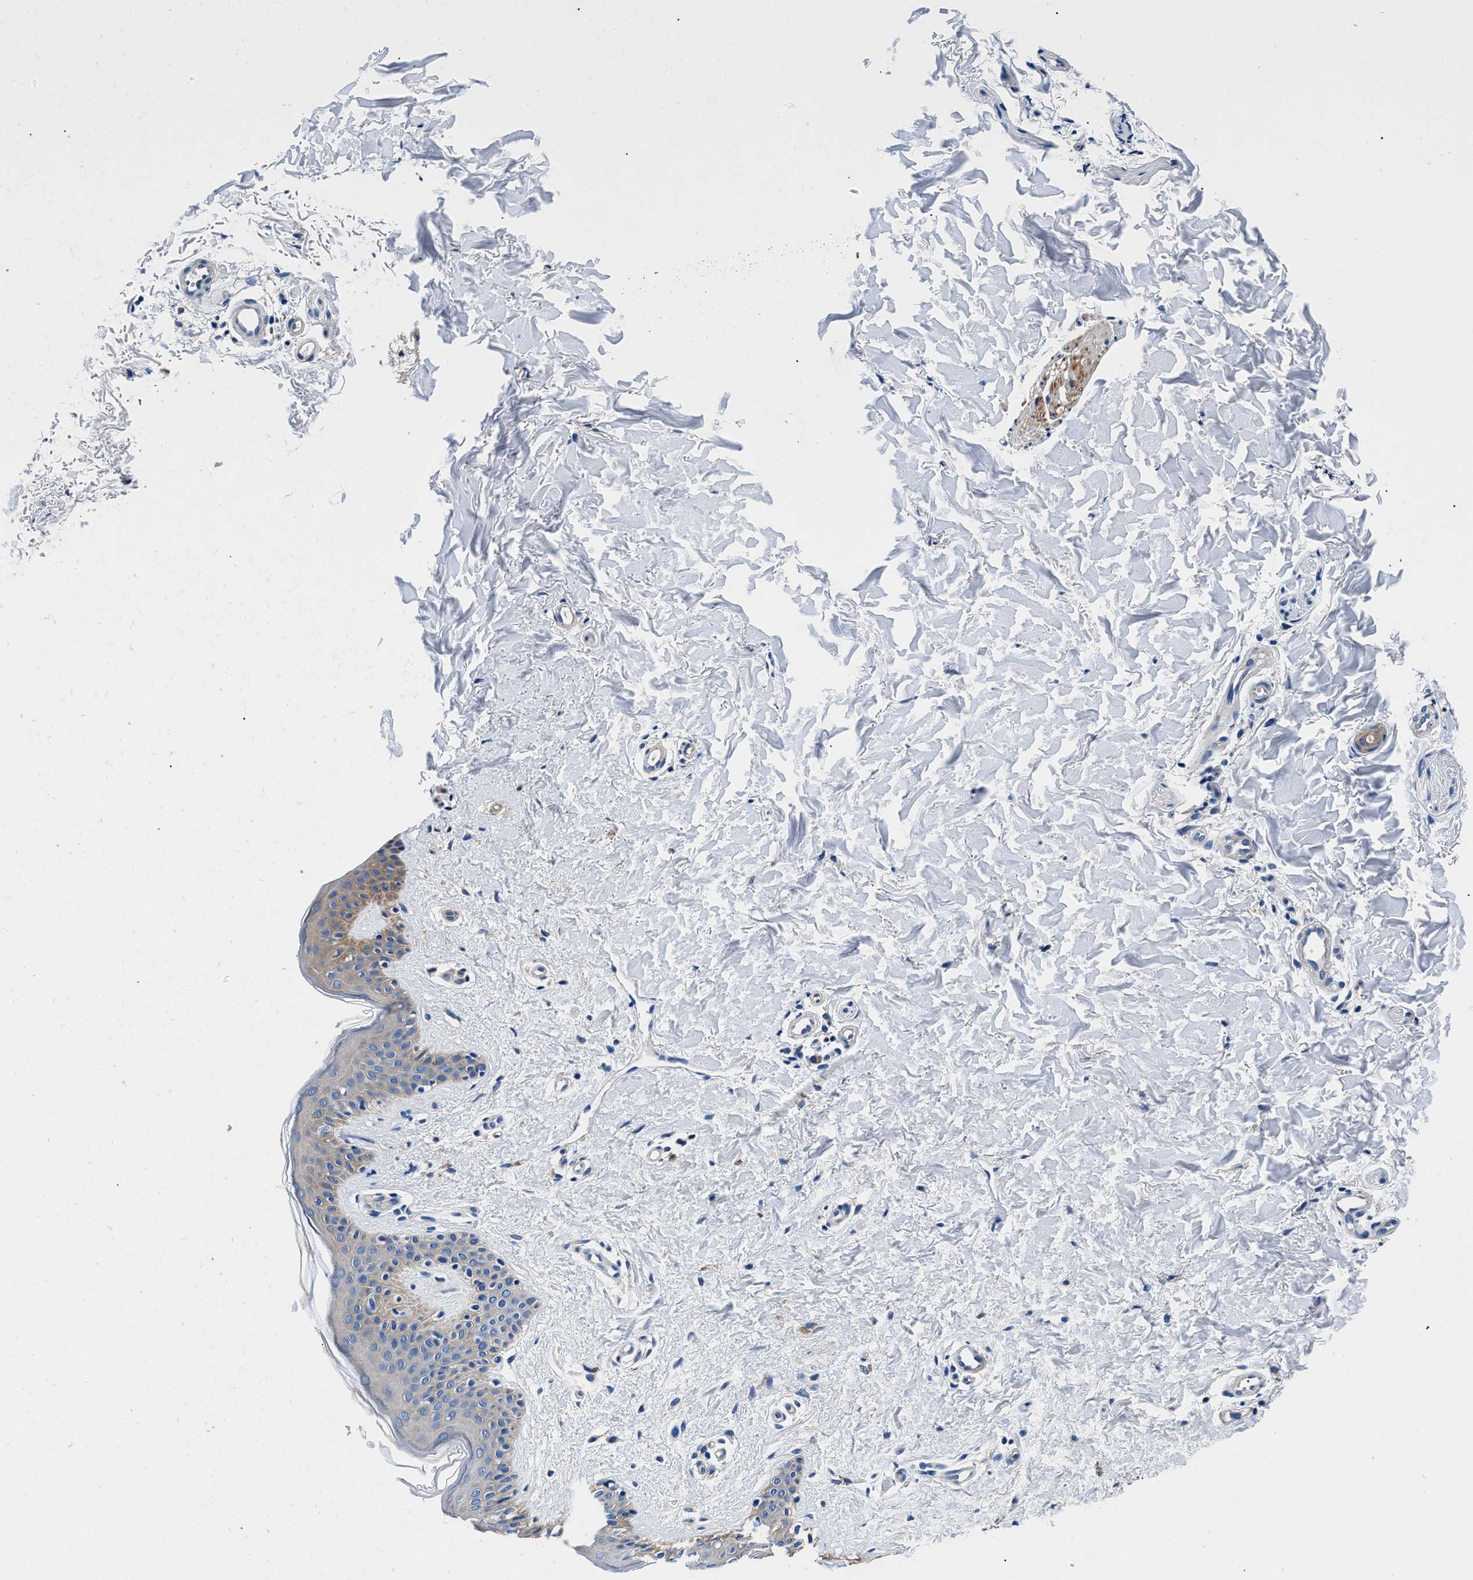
{"staining": {"intensity": "weak", "quantity": ">75%", "location": "cytoplasmic/membranous"}, "tissue": "skin", "cell_type": "Fibroblasts", "image_type": "normal", "snomed": [{"axis": "morphology", "description": "Normal tissue, NOS"}, {"axis": "topography", "description": "Skin"}], "caption": "An immunohistochemistry photomicrograph of normal tissue is shown. Protein staining in brown shows weak cytoplasmic/membranous positivity in skin within fibroblasts. Nuclei are stained in blue.", "gene": "NEU1", "patient": {"sex": "male", "age": 40}}